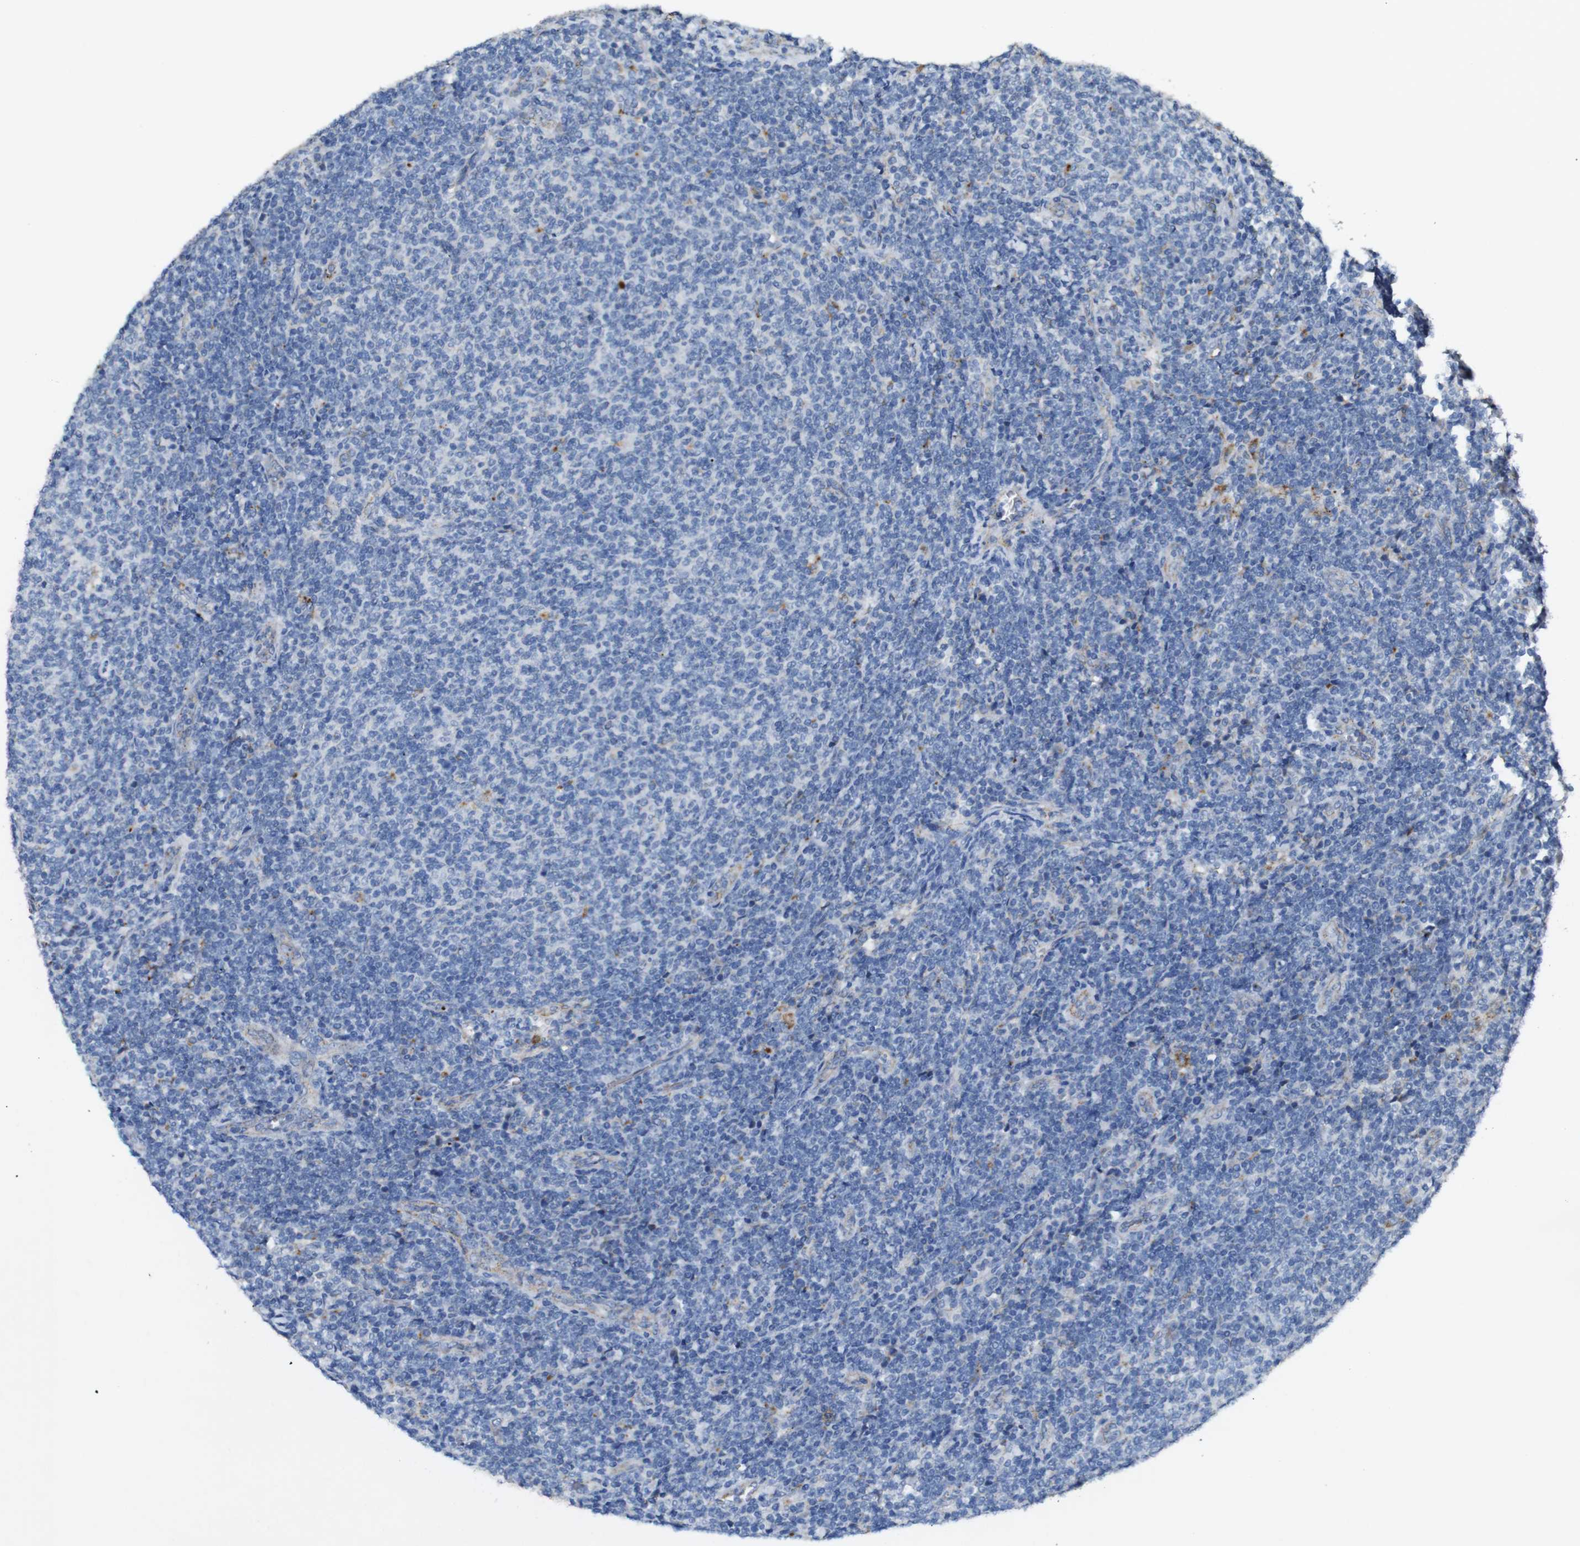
{"staining": {"intensity": "negative", "quantity": "none", "location": "none"}, "tissue": "lymphoma", "cell_type": "Tumor cells", "image_type": "cancer", "snomed": [{"axis": "morphology", "description": "Malignant lymphoma, non-Hodgkin's type, Low grade"}, {"axis": "topography", "description": "Lymph node"}], "caption": "The photomicrograph reveals no significant expression in tumor cells of lymphoma. (Immunohistochemistry (ihc), brightfield microscopy, high magnification).", "gene": "NHLRC3", "patient": {"sex": "male", "age": 66}}